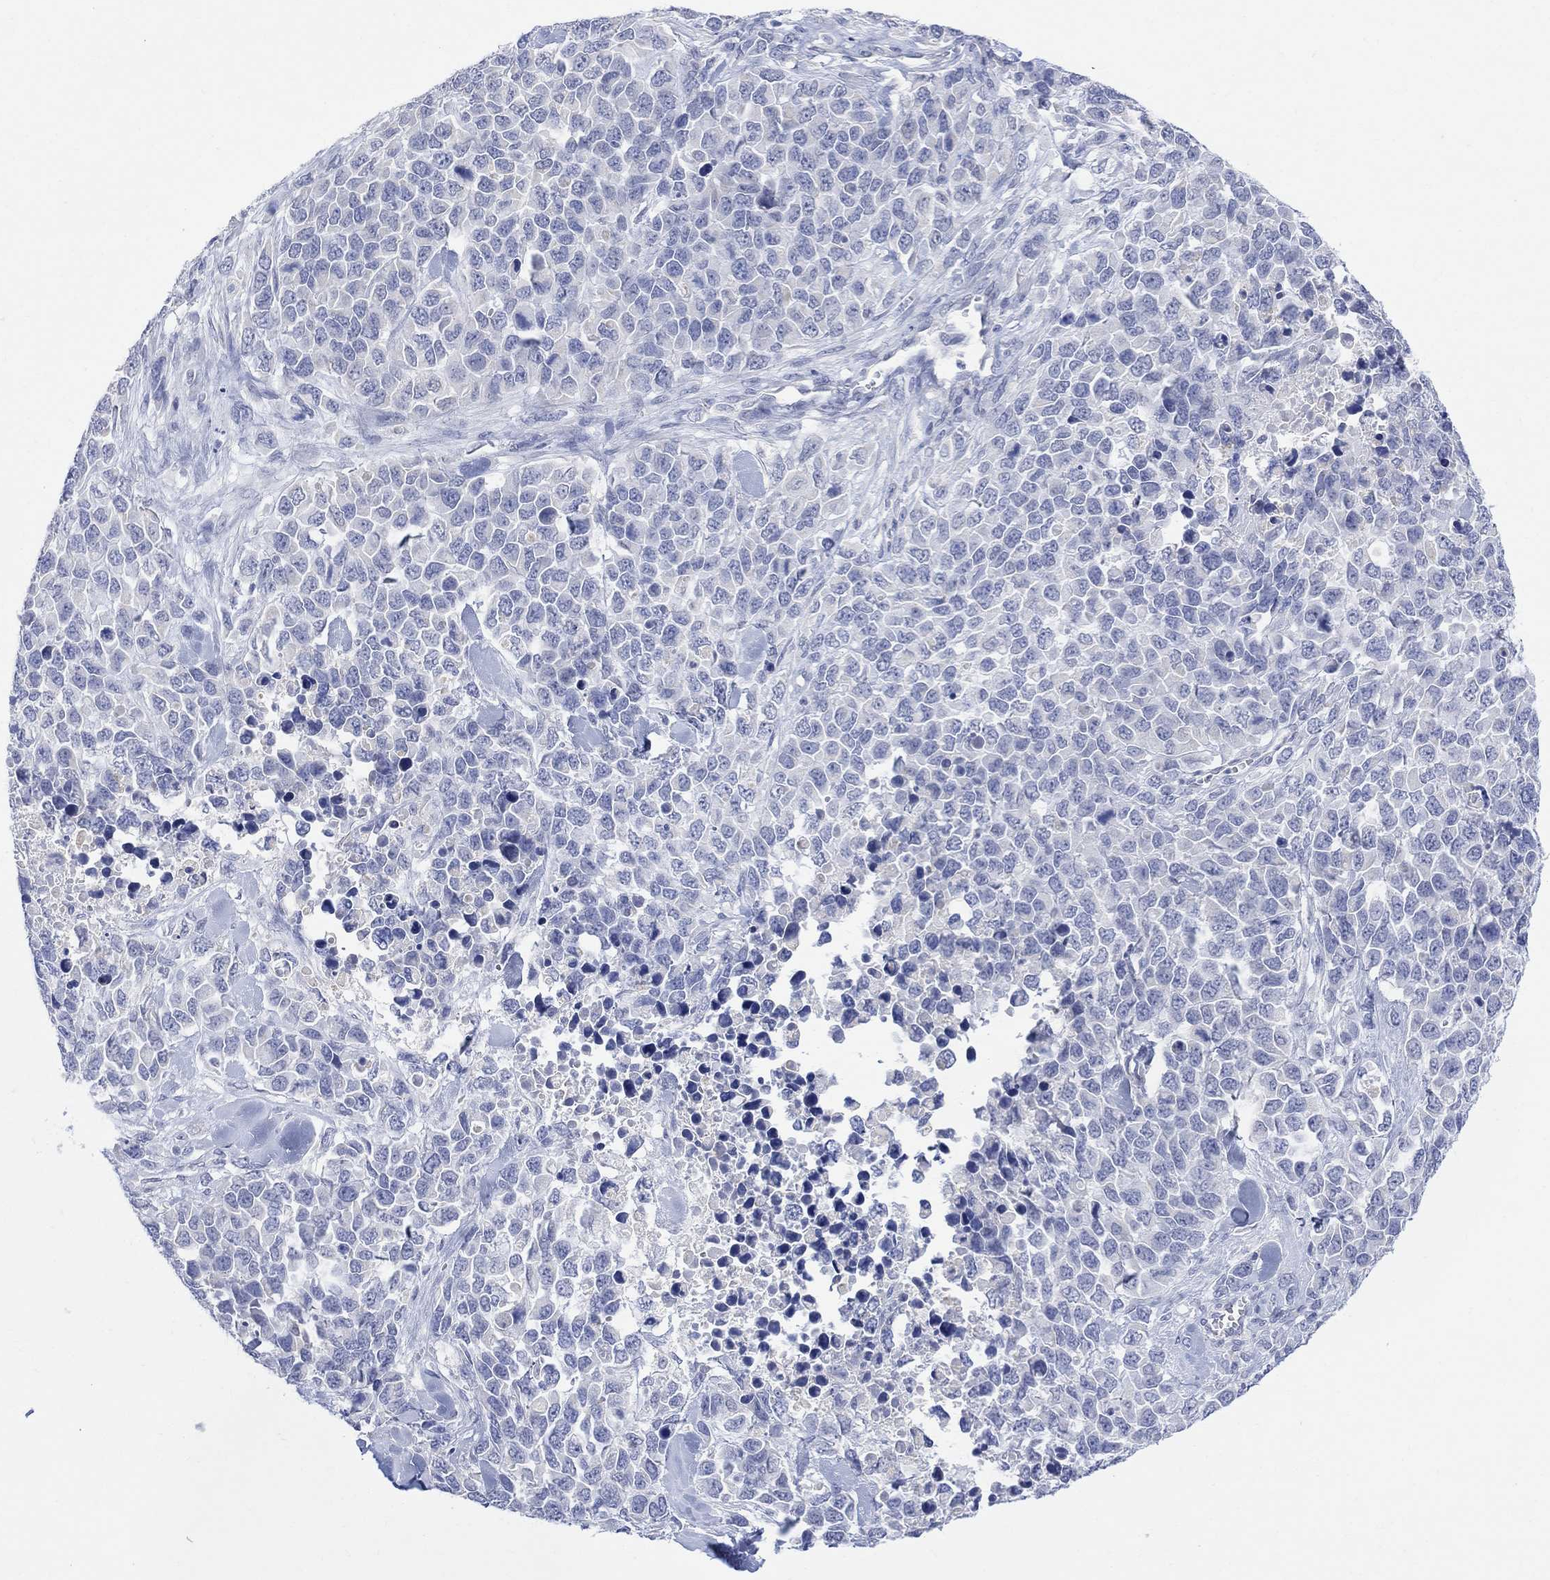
{"staining": {"intensity": "negative", "quantity": "none", "location": "none"}, "tissue": "melanoma", "cell_type": "Tumor cells", "image_type": "cancer", "snomed": [{"axis": "morphology", "description": "Malignant melanoma, Metastatic site"}, {"axis": "topography", "description": "Skin"}], "caption": "Human melanoma stained for a protein using IHC shows no staining in tumor cells.", "gene": "FBP2", "patient": {"sex": "male", "age": 84}}